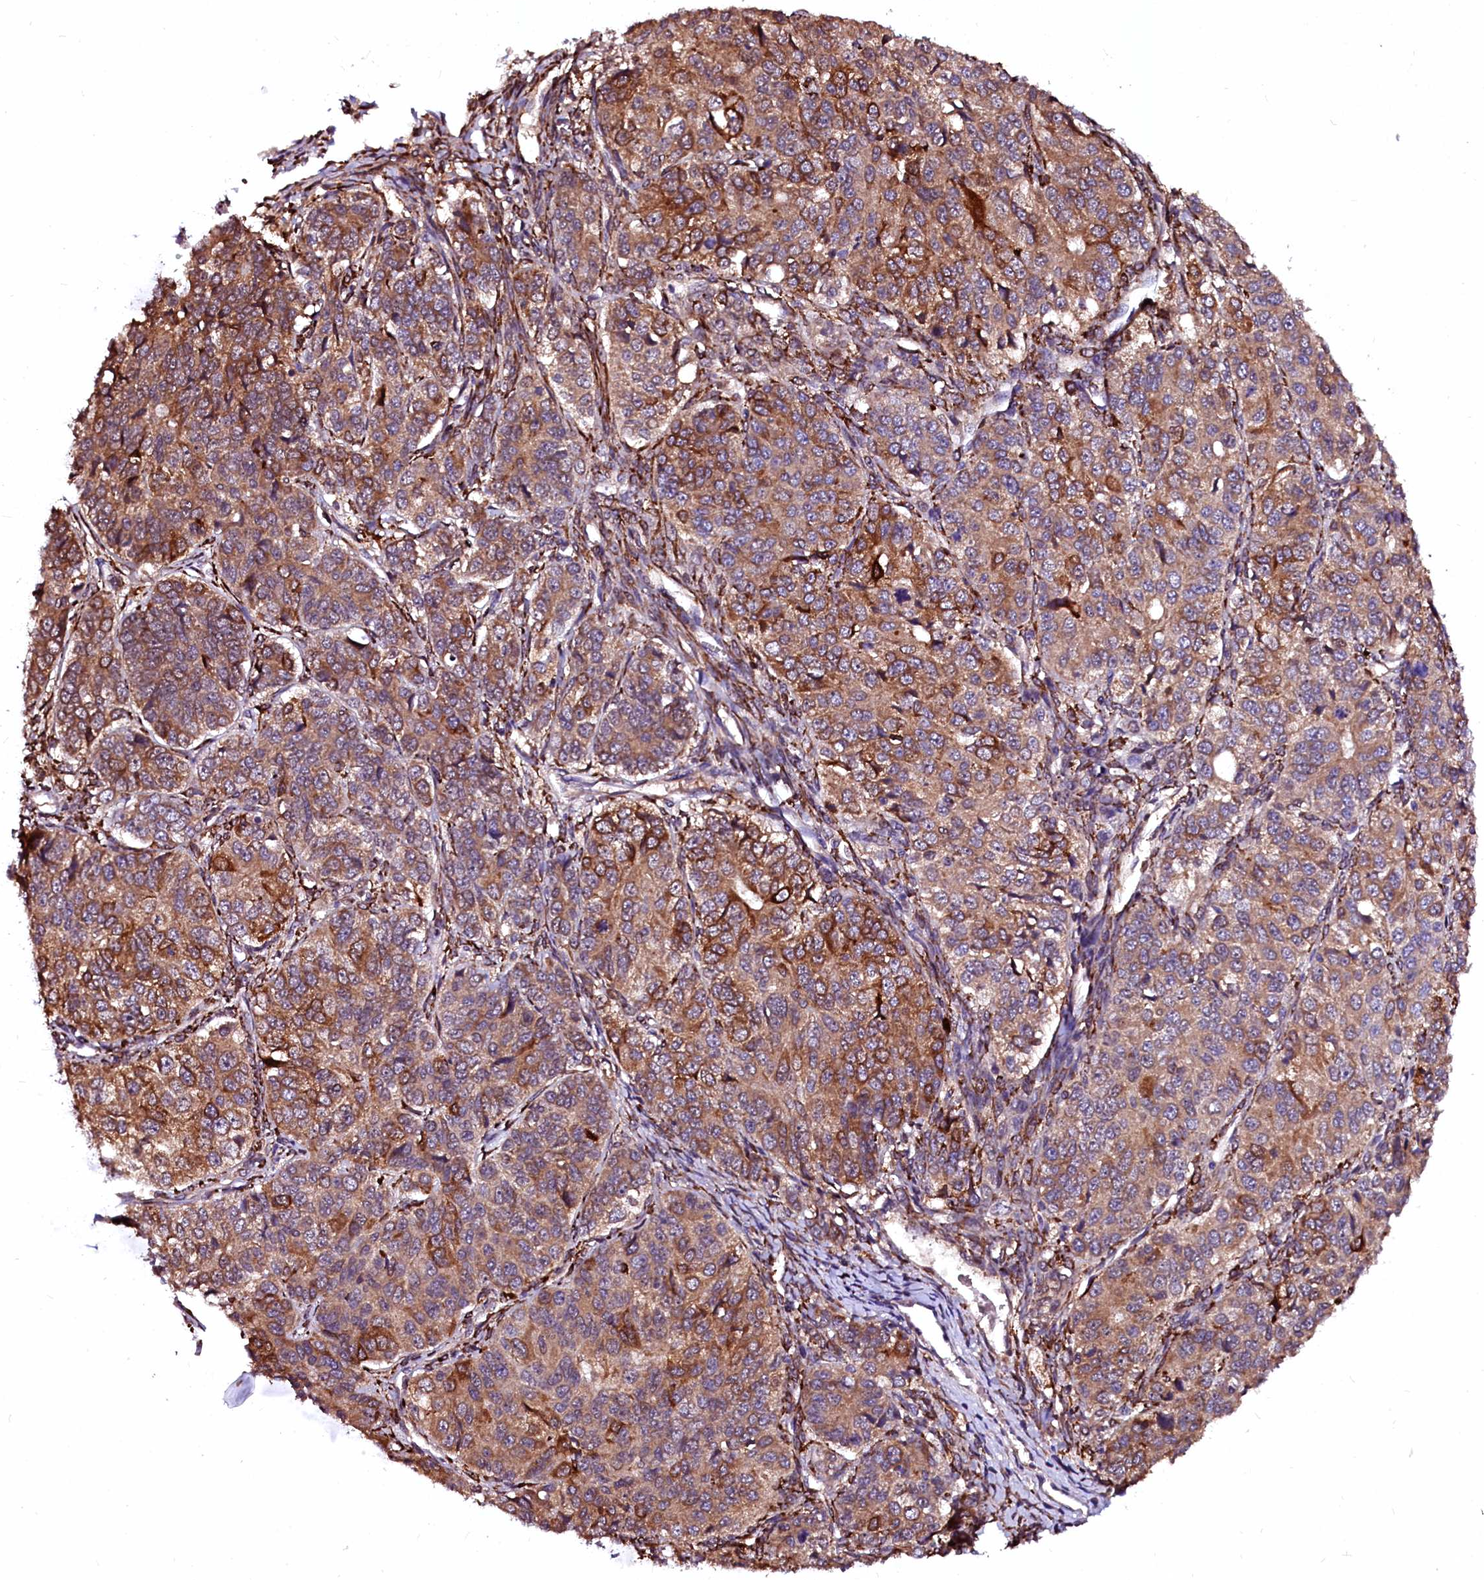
{"staining": {"intensity": "moderate", "quantity": ">75%", "location": "cytoplasmic/membranous"}, "tissue": "ovarian cancer", "cell_type": "Tumor cells", "image_type": "cancer", "snomed": [{"axis": "morphology", "description": "Carcinoma, endometroid"}, {"axis": "topography", "description": "Ovary"}], "caption": "IHC of human ovarian cancer shows medium levels of moderate cytoplasmic/membranous expression in approximately >75% of tumor cells. Using DAB (3,3'-diaminobenzidine) (brown) and hematoxylin (blue) stains, captured at high magnification using brightfield microscopy.", "gene": "N4BP1", "patient": {"sex": "female", "age": 51}}